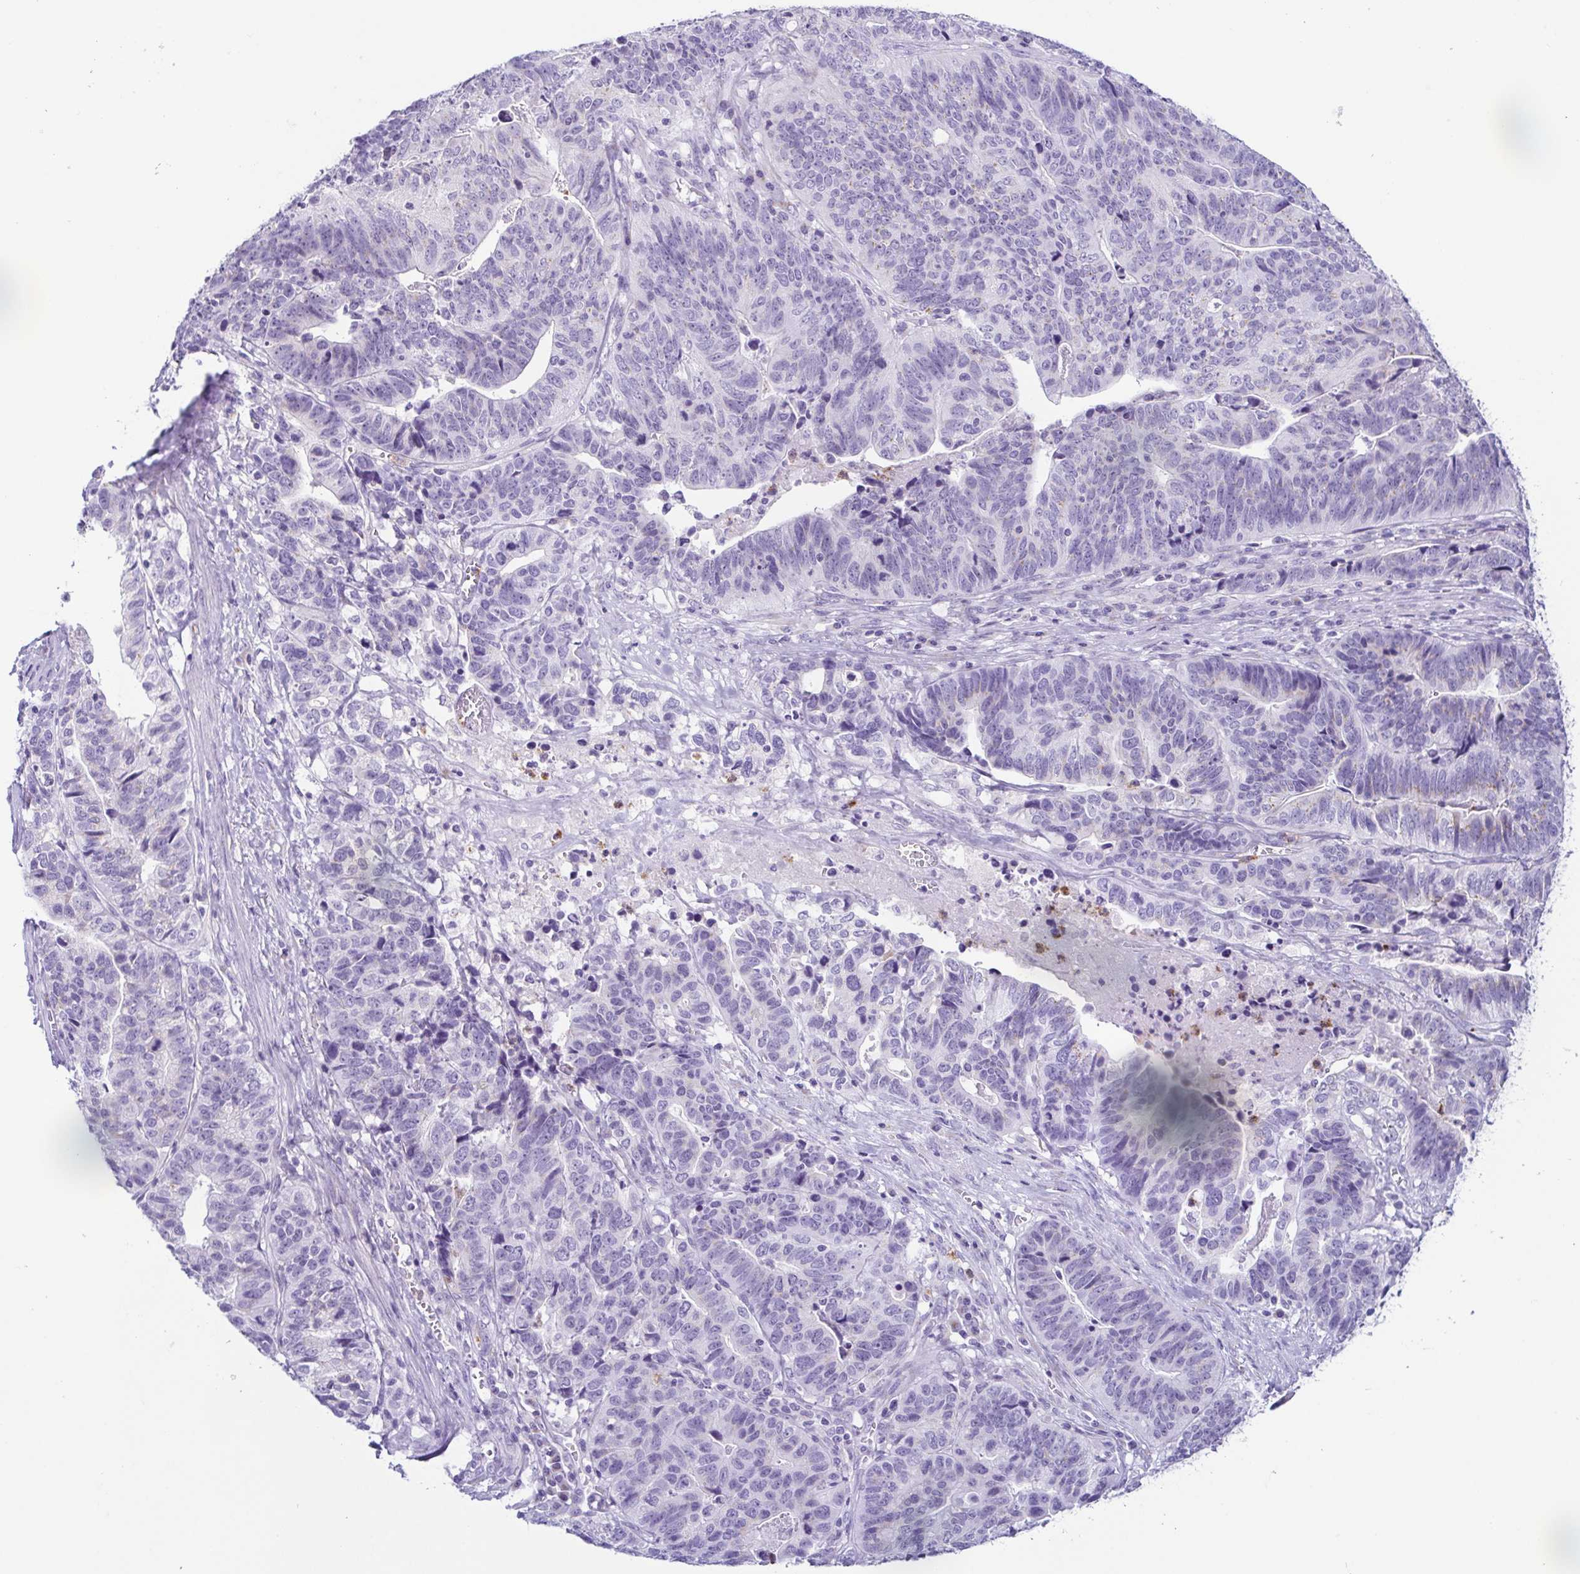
{"staining": {"intensity": "negative", "quantity": "none", "location": "none"}, "tissue": "stomach cancer", "cell_type": "Tumor cells", "image_type": "cancer", "snomed": [{"axis": "morphology", "description": "Adenocarcinoma, NOS"}, {"axis": "topography", "description": "Stomach, upper"}], "caption": "Immunohistochemistry (IHC) histopathology image of human stomach cancer stained for a protein (brown), which reveals no expression in tumor cells.", "gene": "AZU1", "patient": {"sex": "female", "age": 67}}